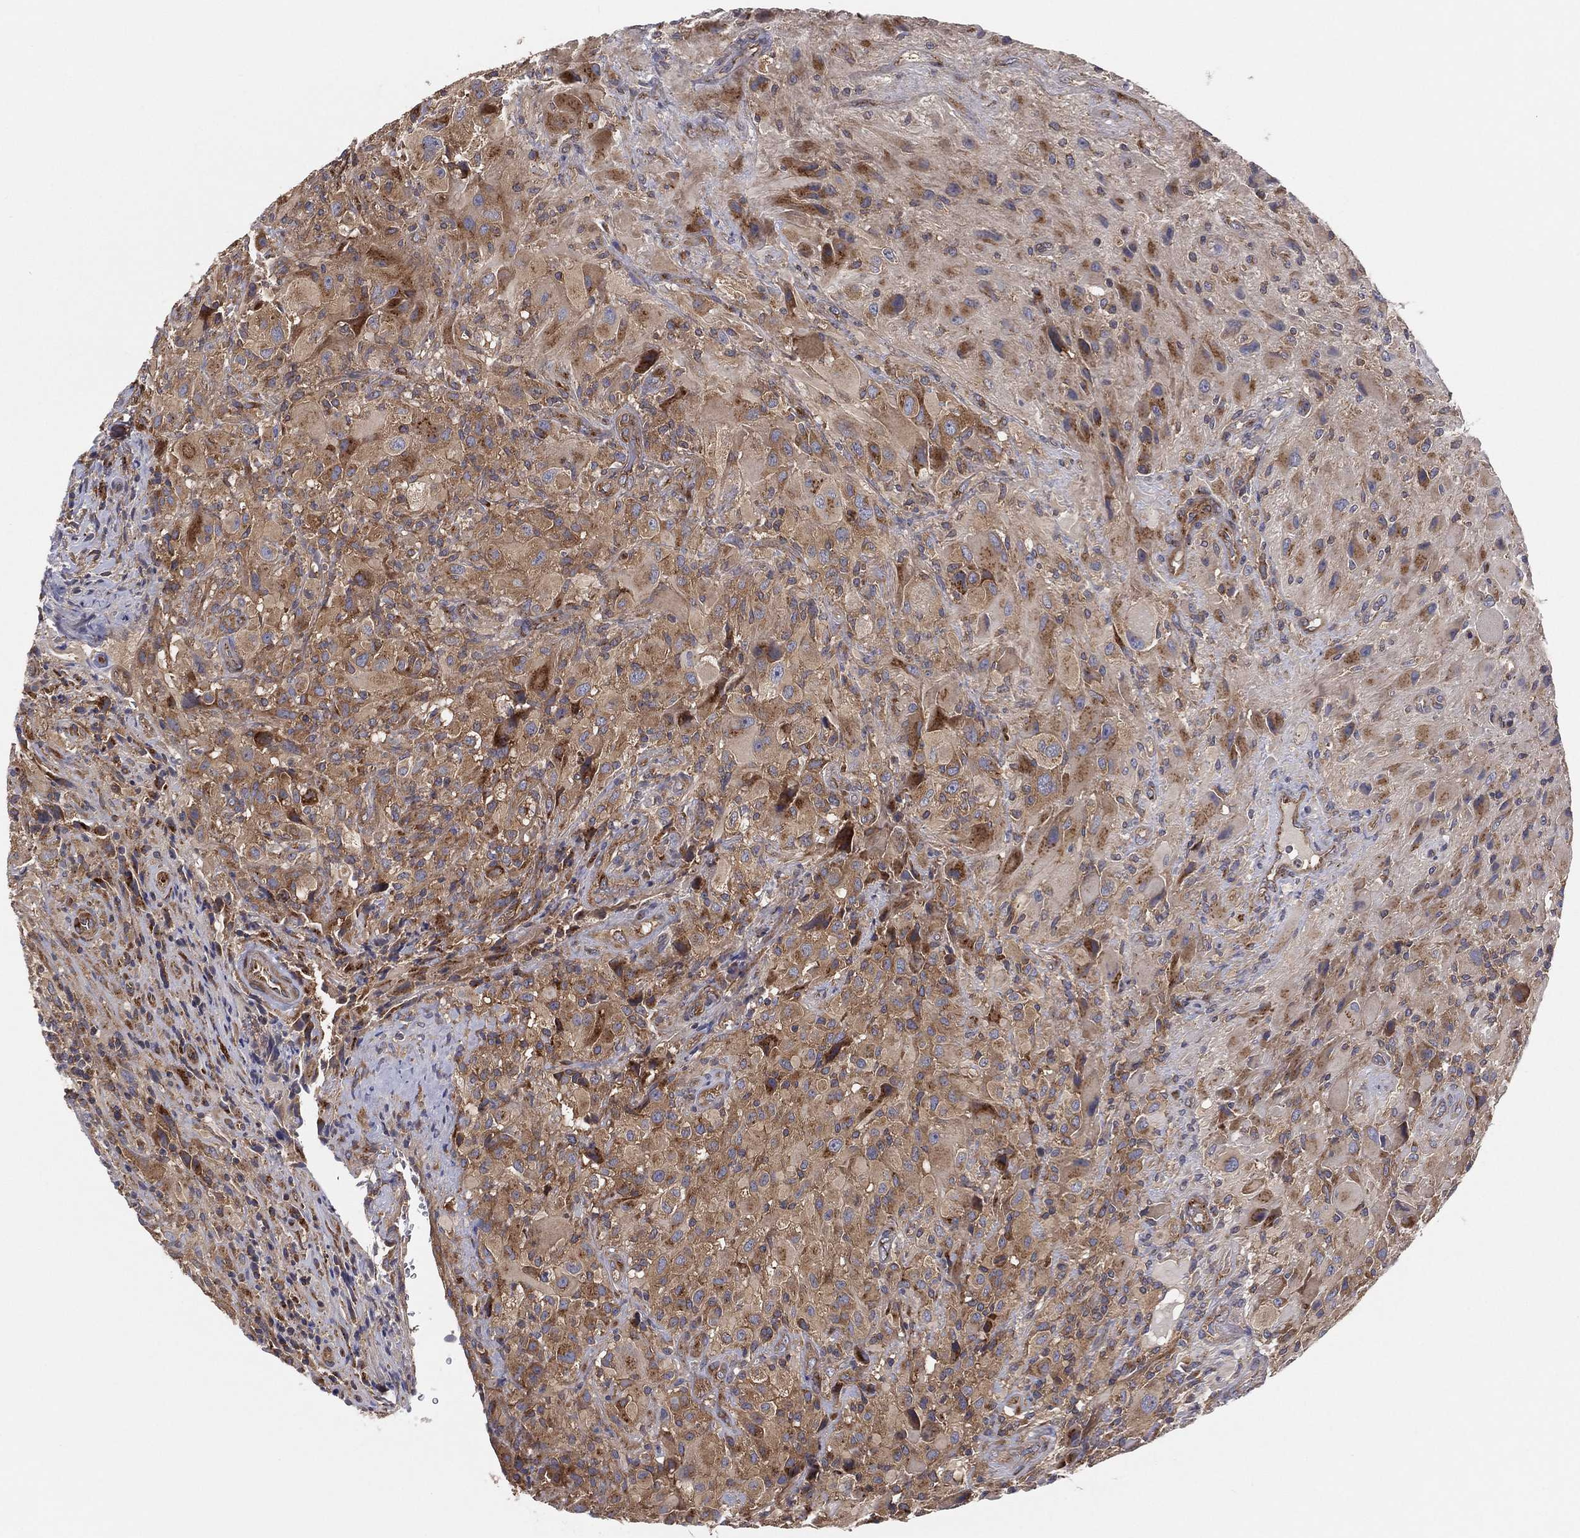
{"staining": {"intensity": "moderate", "quantity": "25%-75%", "location": "cytoplasmic/membranous"}, "tissue": "glioma", "cell_type": "Tumor cells", "image_type": "cancer", "snomed": [{"axis": "morphology", "description": "Glioma, malignant, High grade"}, {"axis": "topography", "description": "Cerebral cortex"}], "caption": "The image exhibits immunohistochemical staining of malignant glioma (high-grade). There is moderate cytoplasmic/membranous staining is appreciated in about 25%-75% of tumor cells.", "gene": "EIF2B5", "patient": {"sex": "male", "age": 35}}